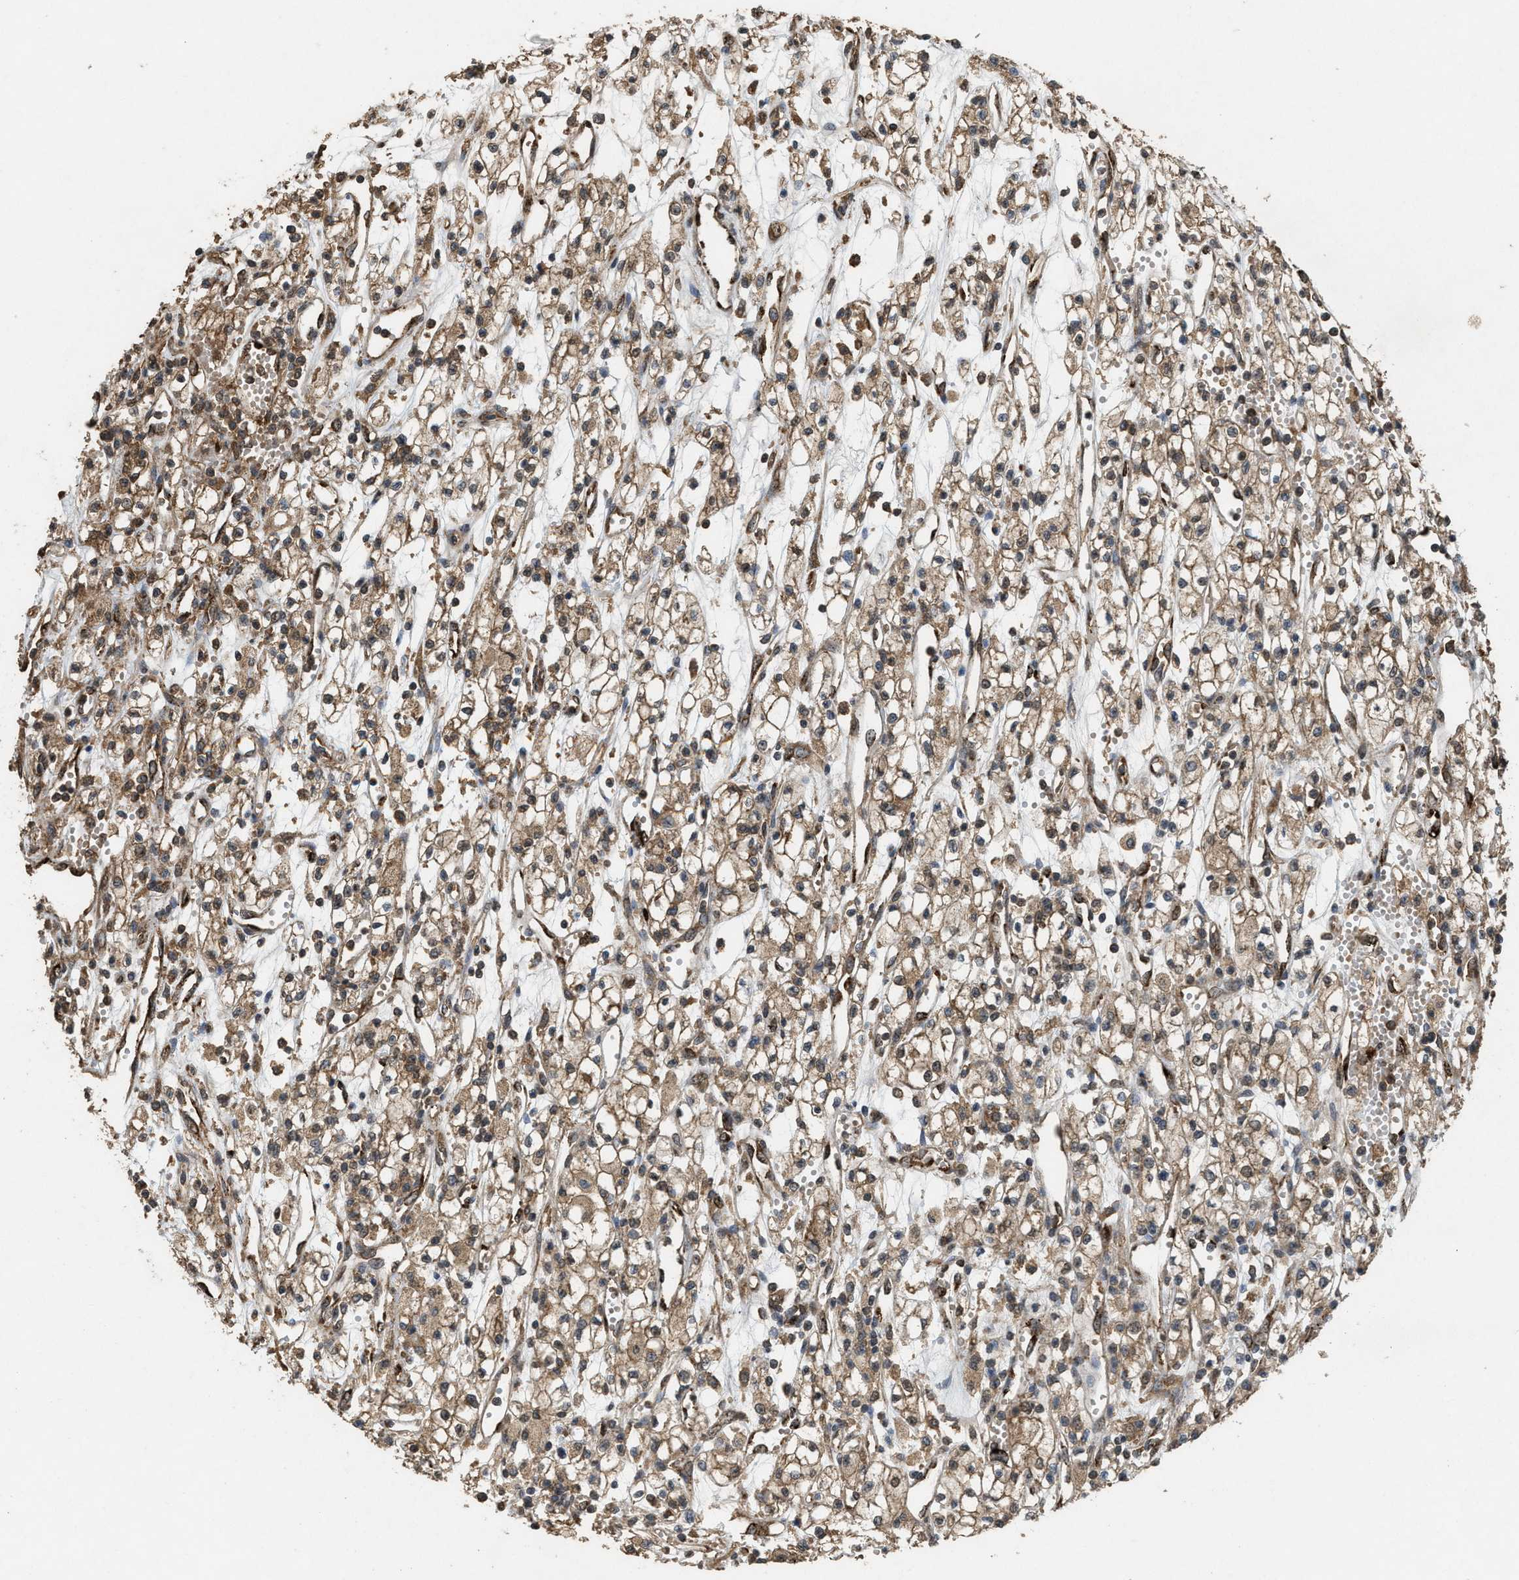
{"staining": {"intensity": "moderate", "quantity": ">75%", "location": "cytoplasmic/membranous"}, "tissue": "renal cancer", "cell_type": "Tumor cells", "image_type": "cancer", "snomed": [{"axis": "morphology", "description": "Adenocarcinoma, NOS"}, {"axis": "topography", "description": "Kidney"}], "caption": "Tumor cells reveal medium levels of moderate cytoplasmic/membranous expression in about >75% of cells in human renal cancer (adenocarcinoma). (DAB IHC with brightfield microscopy, high magnification).", "gene": "ARHGEF5", "patient": {"sex": "male", "age": 59}}